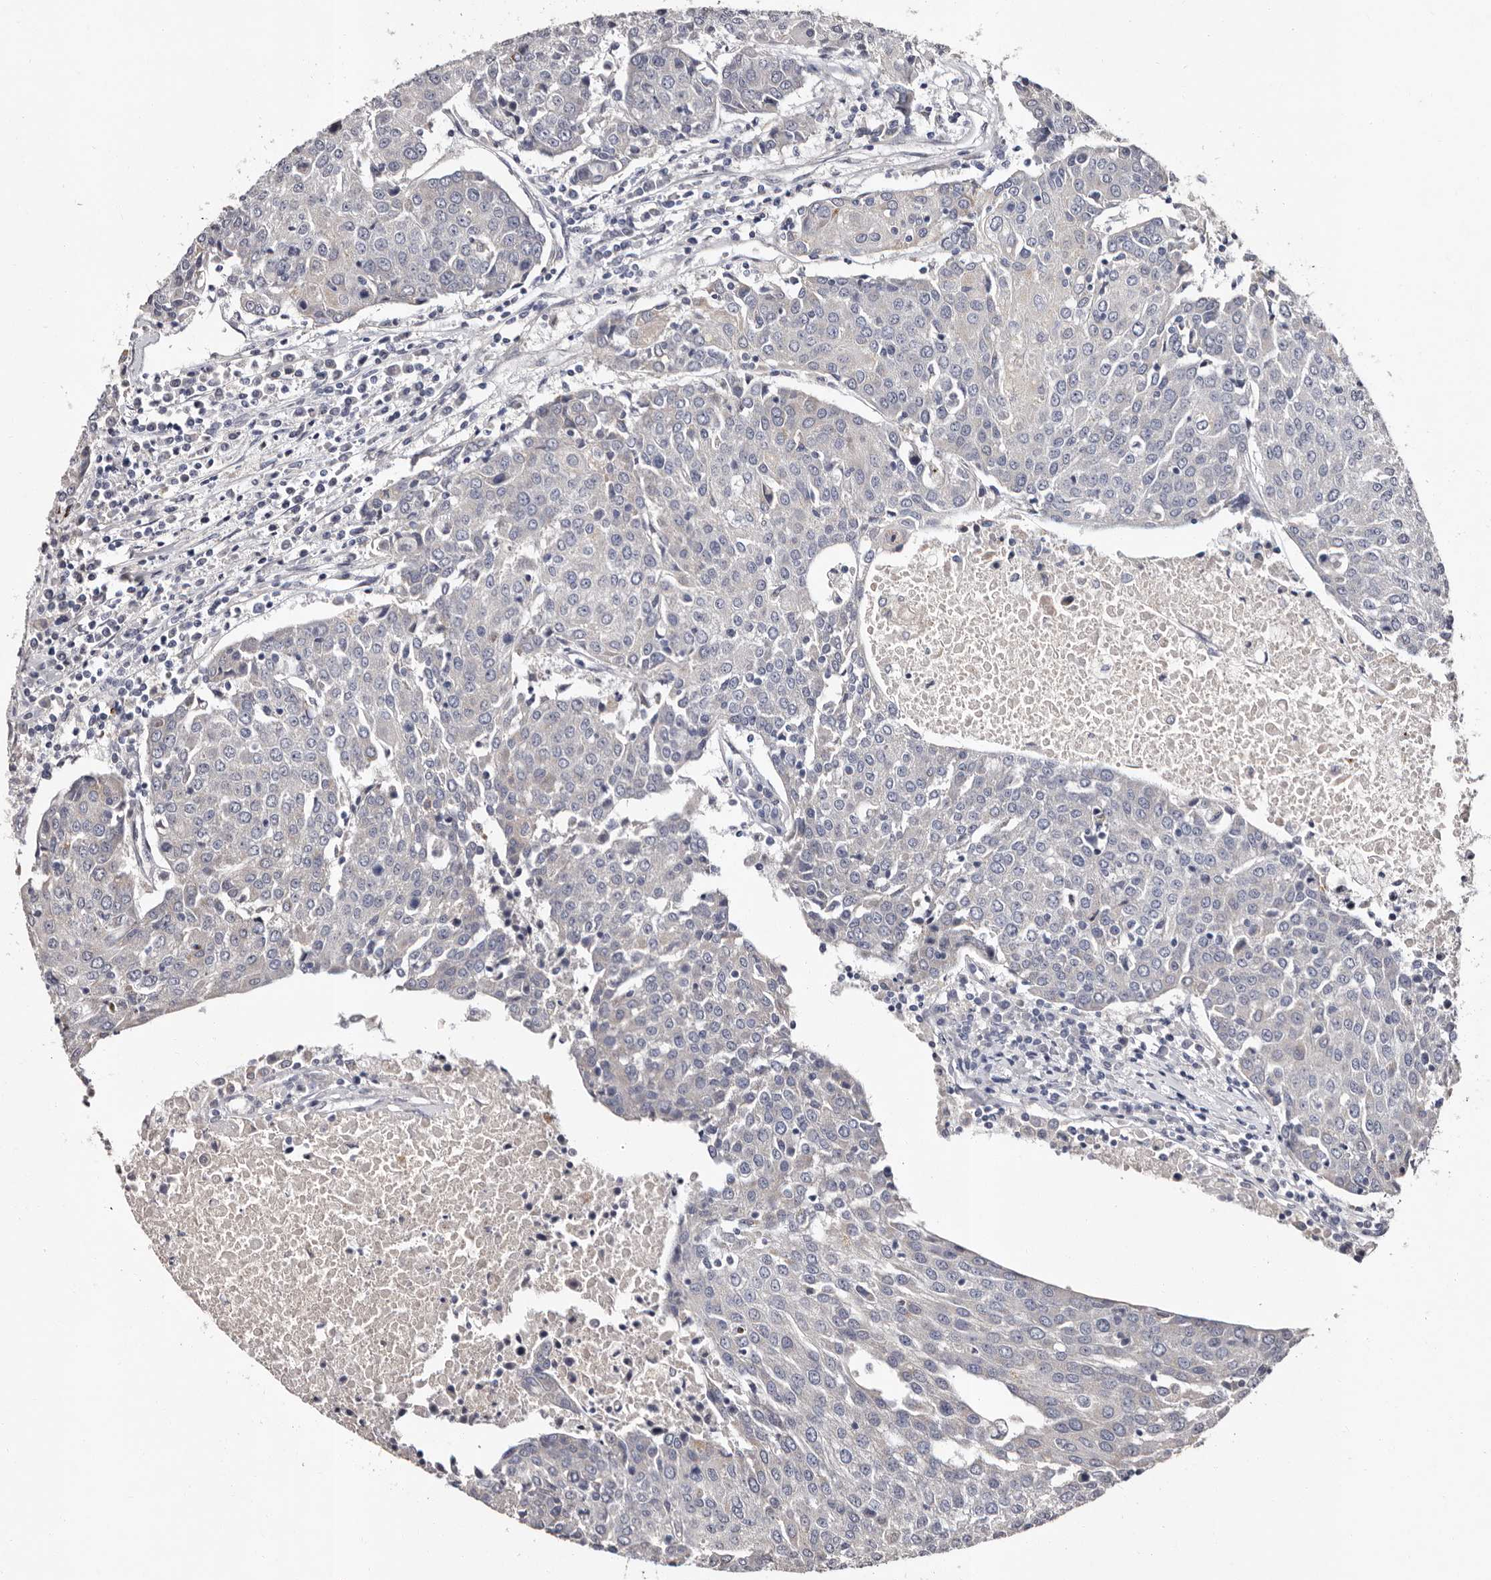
{"staining": {"intensity": "negative", "quantity": "none", "location": "none"}, "tissue": "urothelial cancer", "cell_type": "Tumor cells", "image_type": "cancer", "snomed": [{"axis": "morphology", "description": "Urothelial carcinoma, High grade"}, {"axis": "topography", "description": "Urinary bladder"}], "caption": "A photomicrograph of human high-grade urothelial carcinoma is negative for staining in tumor cells.", "gene": "FAM91A1", "patient": {"sex": "female", "age": 85}}